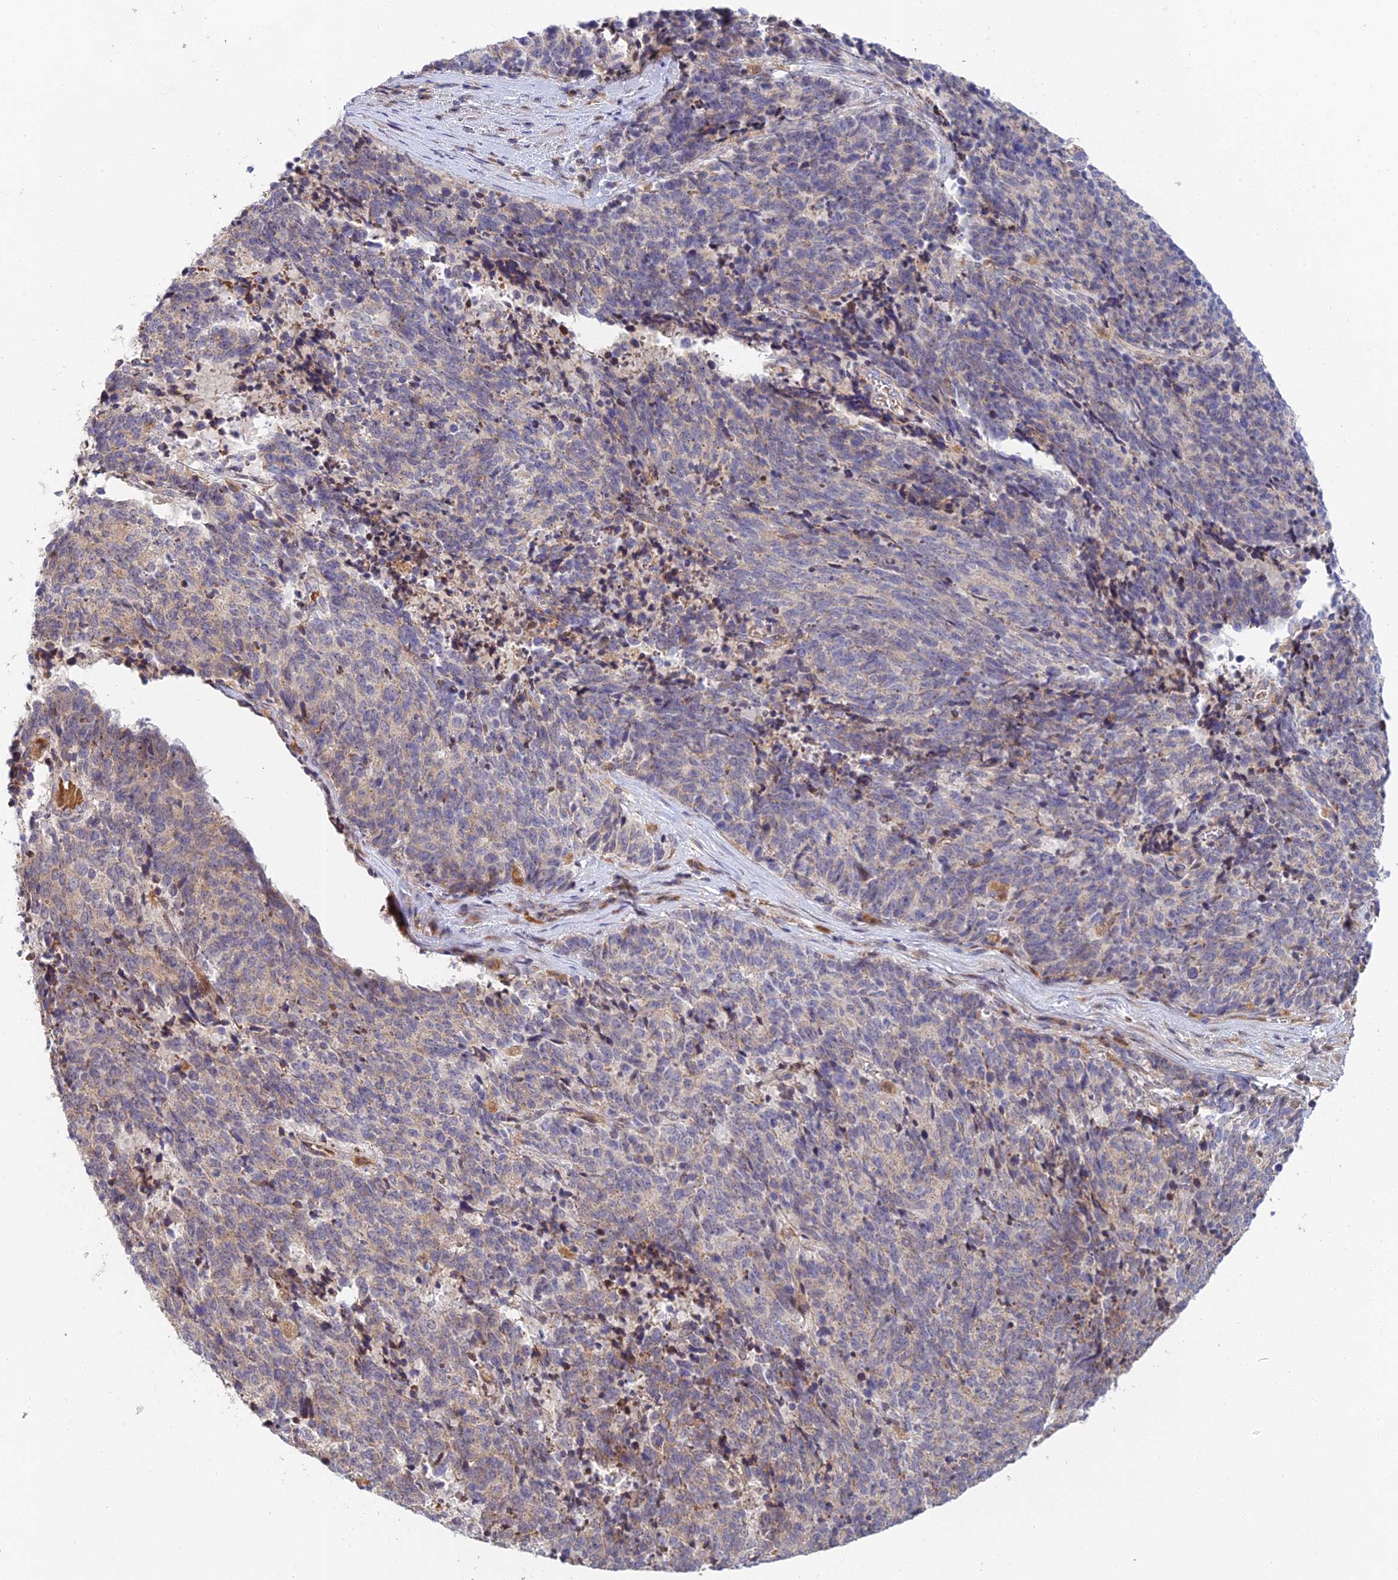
{"staining": {"intensity": "negative", "quantity": "none", "location": "none"}, "tissue": "cervical cancer", "cell_type": "Tumor cells", "image_type": "cancer", "snomed": [{"axis": "morphology", "description": "Squamous cell carcinoma, NOS"}, {"axis": "topography", "description": "Cervix"}], "caption": "IHC photomicrograph of human cervical cancer (squamous cell carcinoma) stained for a protein (brown), which displays no positivity in tumor cells.", "gene": "FUOM", "patient": {"sex": "female", "age": 29}}